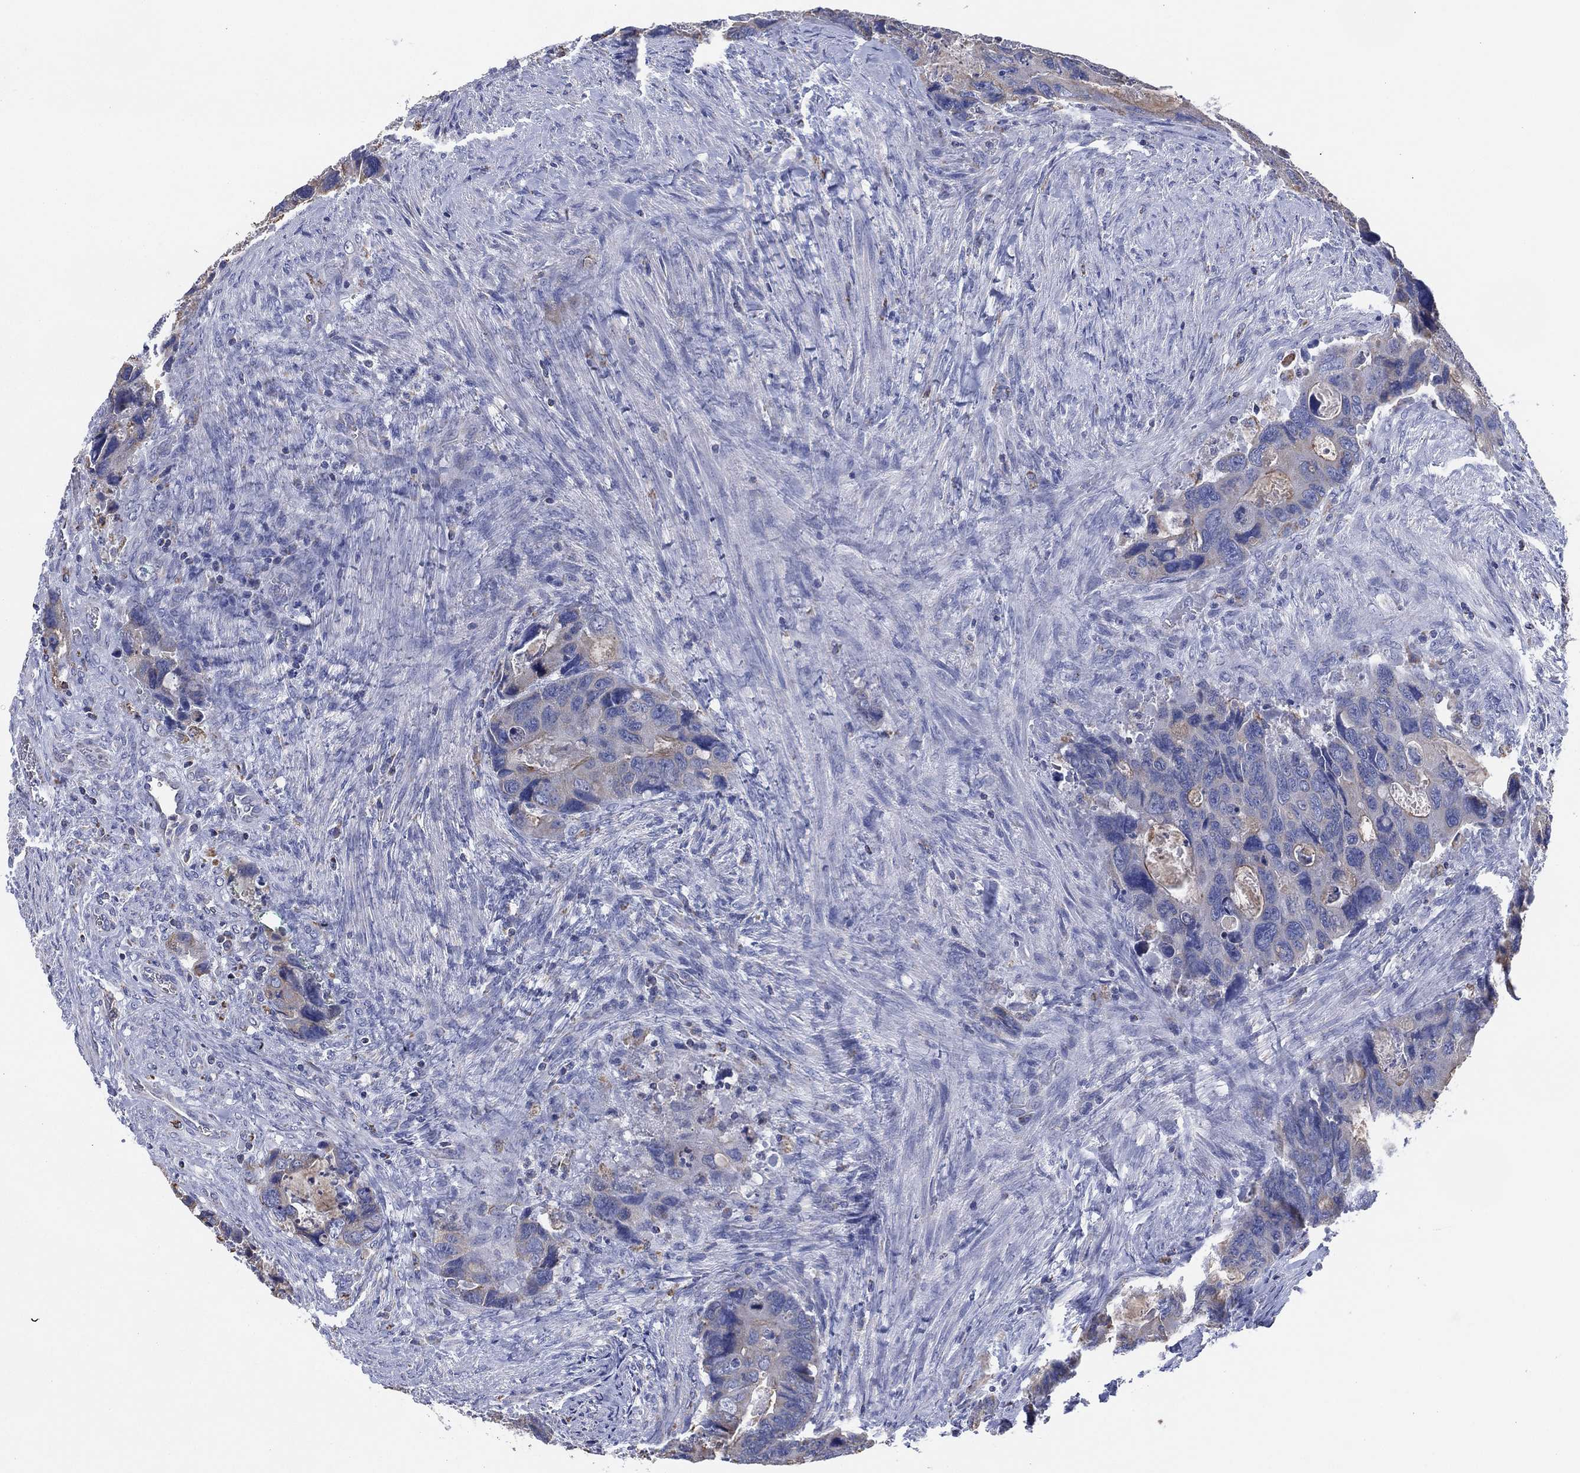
{"staining": {"intensity": "negative", "quantity": "none", "location": "none"}, "tissue": "colorectal cancer", "cell_type": "Tumor cells", "image_type": "cancer", "snomed": [{"axis": "morphology", "description": "Adenocarcinoma, NOS"}, {"axis": "topography", "description": "Rectum"}], "caption": "Human colorectal adenocarcinoma stained for a protein using IHC exhibits no staining in tumor cells.", "gene": "CFTR", "patient": {"sex": "male", "age": 62}}